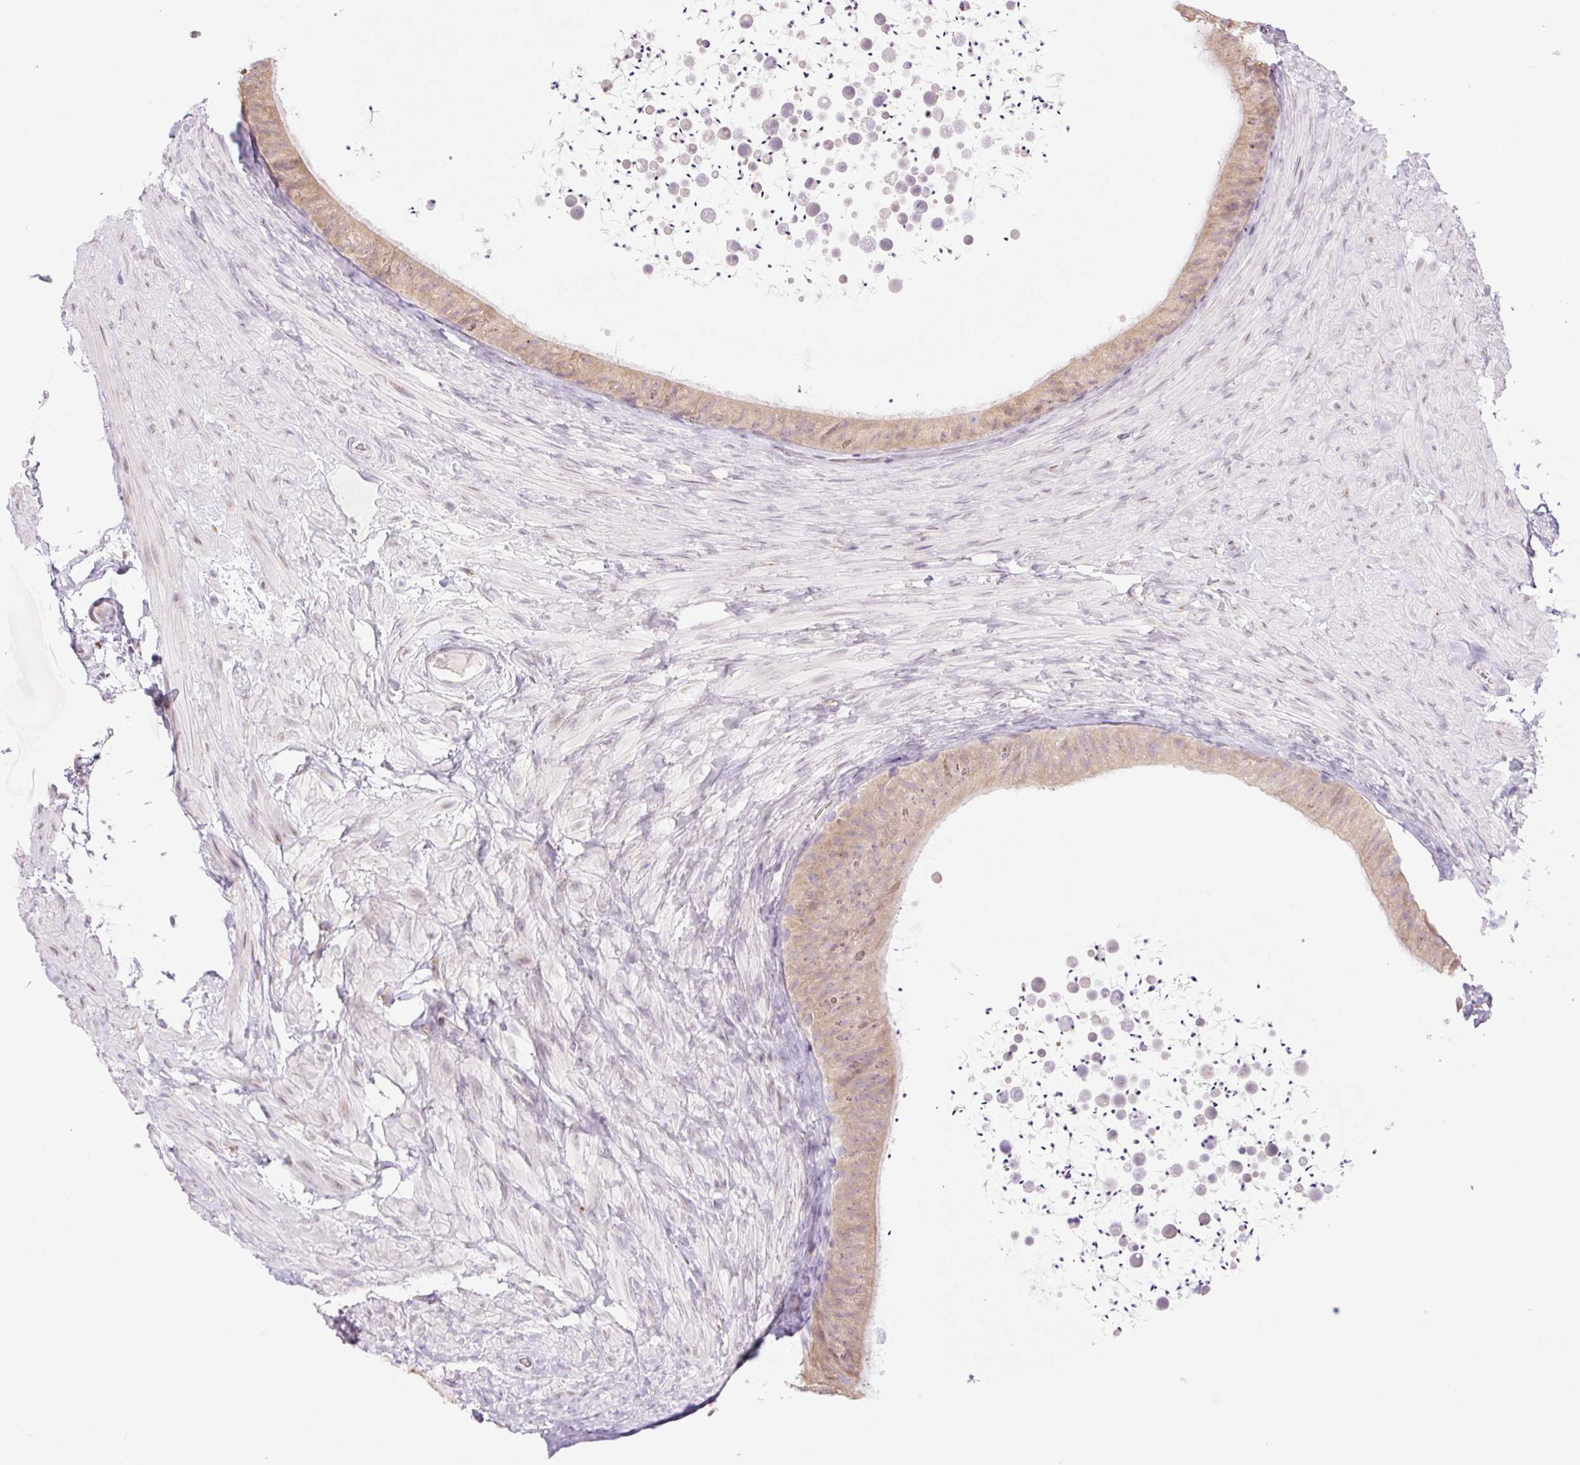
{"staining": {"intensity": "weak", "quantity": ">75%", "location": "cytoplasmic/membranous"}, "tissue": "epididymis", "cell_type": "Glandular cells", "image_type": "normal", "snomed": [{"axis": "morphology", "description": "Normal tissue, NOS"}, {"axis": "topography", "description": "Epididymis, spermatic cord, NOS"}, {"axis": "topography", "description": "Epididymis"}], "caption": "Immunohistochemistry micrograph of normal human epididymis stained for a protein (brown), which reveals low levels of weak cytoplasmic/membranous expression in approximately >75% of glandular cells.", "gene": "COL5A1", "patient": {"sex": "male", "age": 31}}